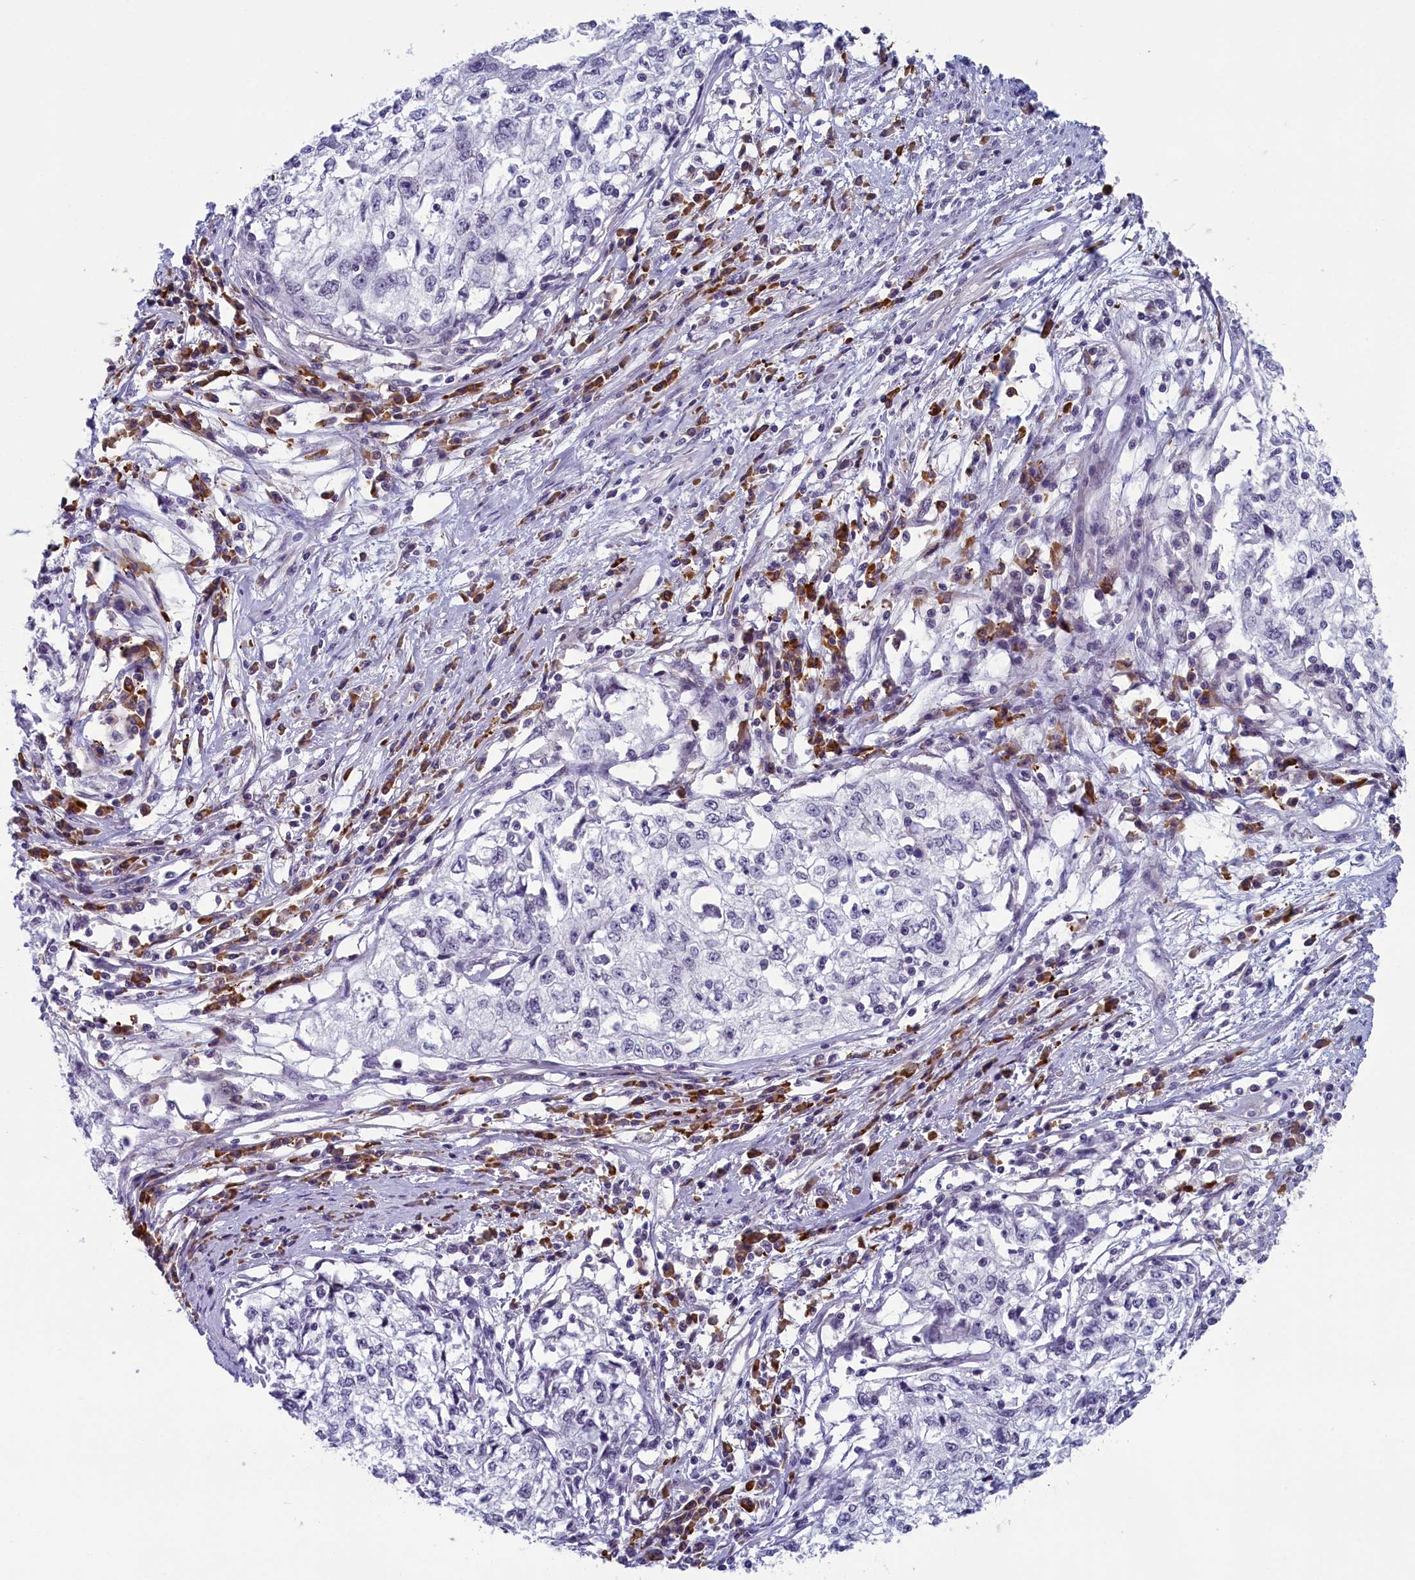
{"staining": {"intensity": "negative", "quantity": "none", "location": "none"}, "tissue": "cervical cancer", "cell_type": "Tumor cells", "image_type": "cancer", "snomed": [{"axis": "morphology", "description": "Squamous cell carcinoma, NOS"}, {"axis": "topography", "description": "Cervix"}], "caption": "This is an immunohistochemistry image of cervical squamous cell carcinoma. There is no staining in tumor cells.", "gene": "CNEP1R1", "patient": {"sex": "female", "age": 57}}